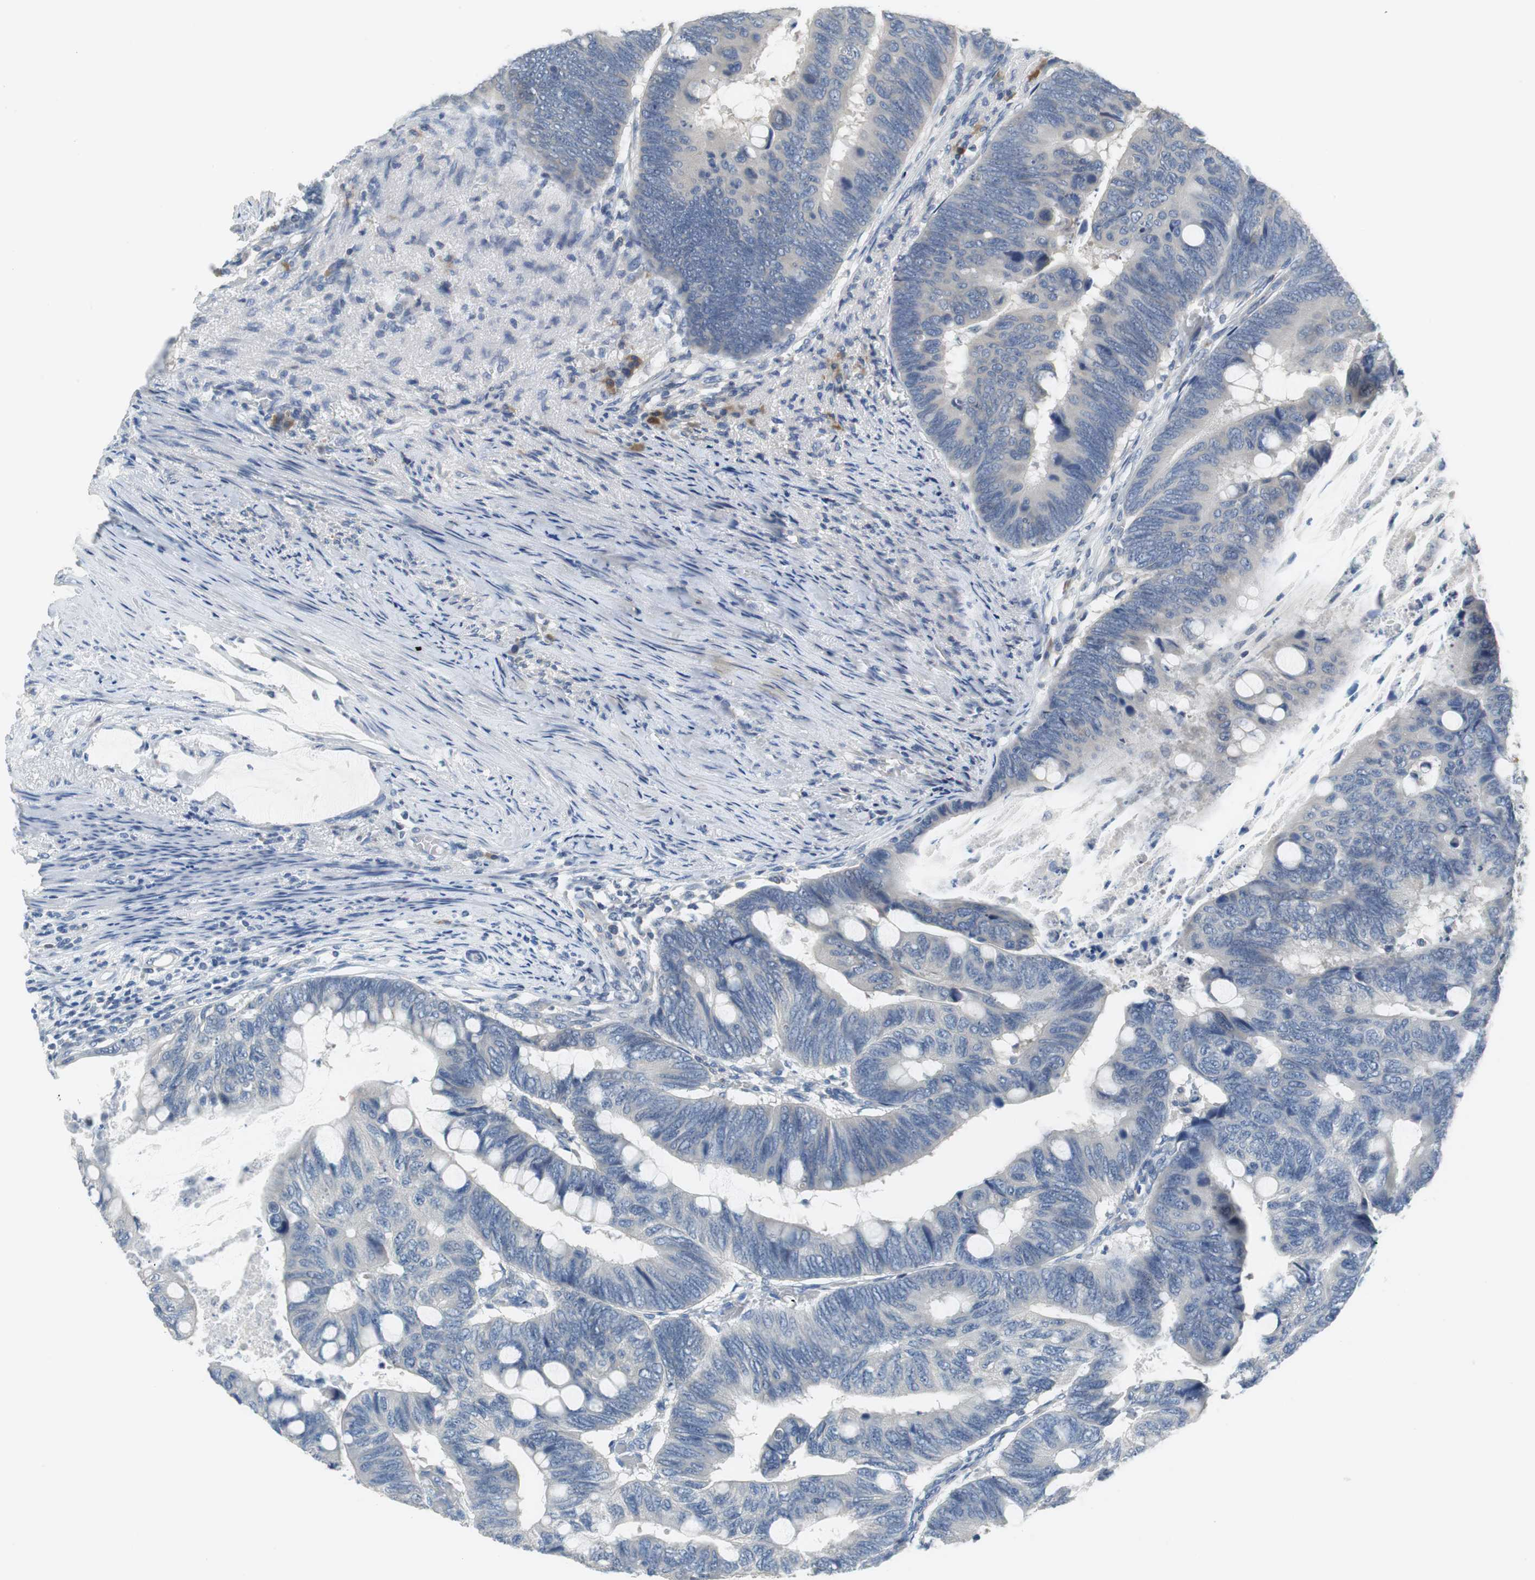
{"staining": {"intensity": "negative", "quantity": "none", "location": "none"}, "tissue": "colorectal cancer", "cell_type": "Tumor cells", "image_type": "cancer", "snomed": [{"axis": "morphology", "description": "Normal tissue, NOS"}, {"axis": "morphology", "description": "Adenocarcinoma, NOS"}, {"axis": "topography", "description": "Rectum"}, {"axis": "topography", "description": "Peripheral nerve tissue"}], "caption": "Tumor cells show no significant staining in colorectal adenocarcinoma.", "gene": "GLCCI1", "patient": {"sex": "male", "age": 92}}